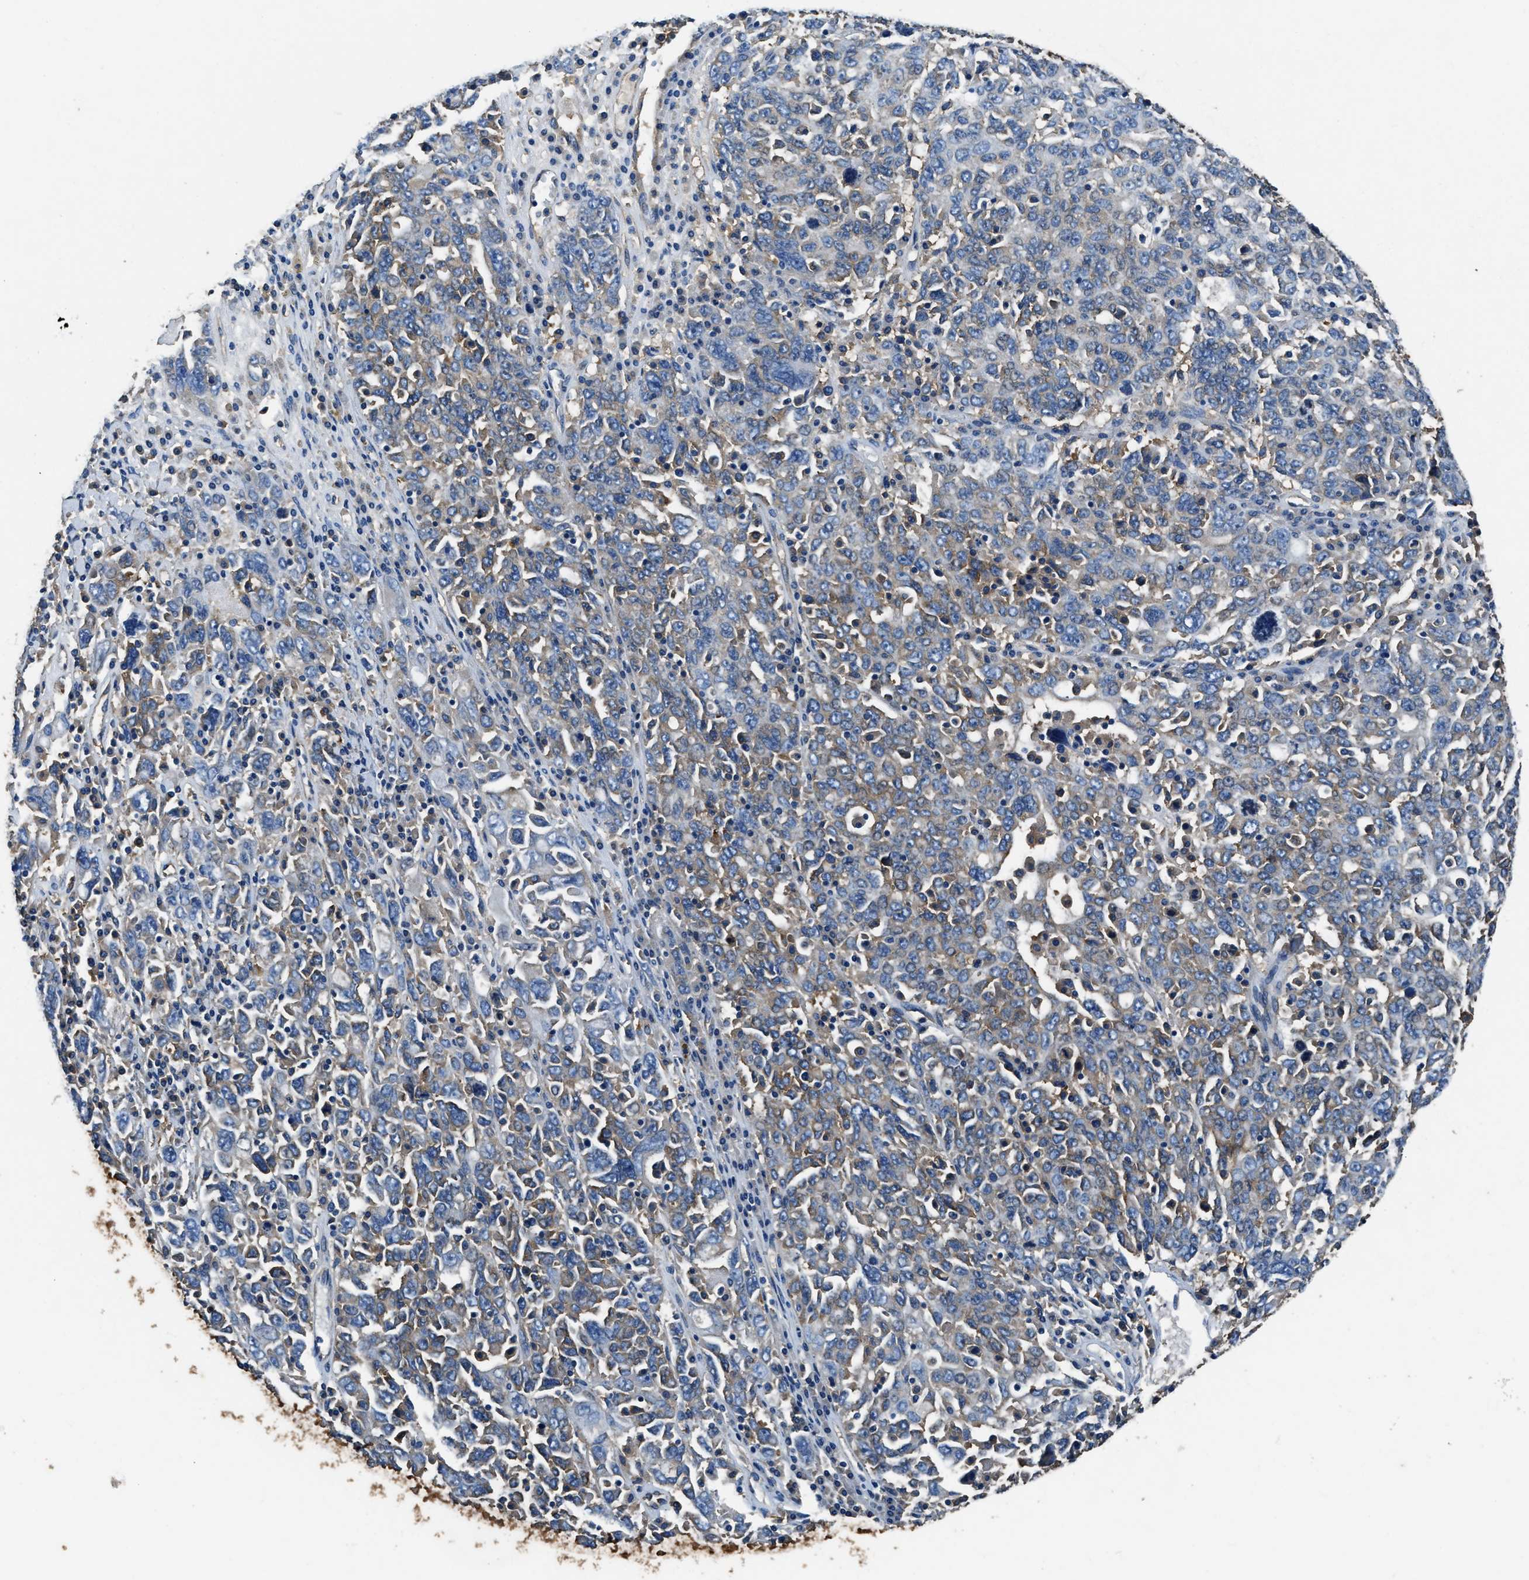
{"staining": {"intensity": "weak", "quantity": "25%-75%", "location": "cytoplasmic/membranous"}, "tissue": "ovarian cancer", "cell_type": "Tumor cells", "image_type": "cancer", "snomed": [{"axis": "morphology", "description": "Carcinoma, endometroid"}, {"axis": "topography", "description": "Ovary"}], "caption": "Immunohistochemistry (IHC) photomicrograph of ovarian cancer stained for a protein (brown), which reveals low levels of weak cytoplasmic/membranous positivity in about 25%-75% of tumor cells.", "gene": "EEA1", "patient": {"sex": "female", "age": 62}}